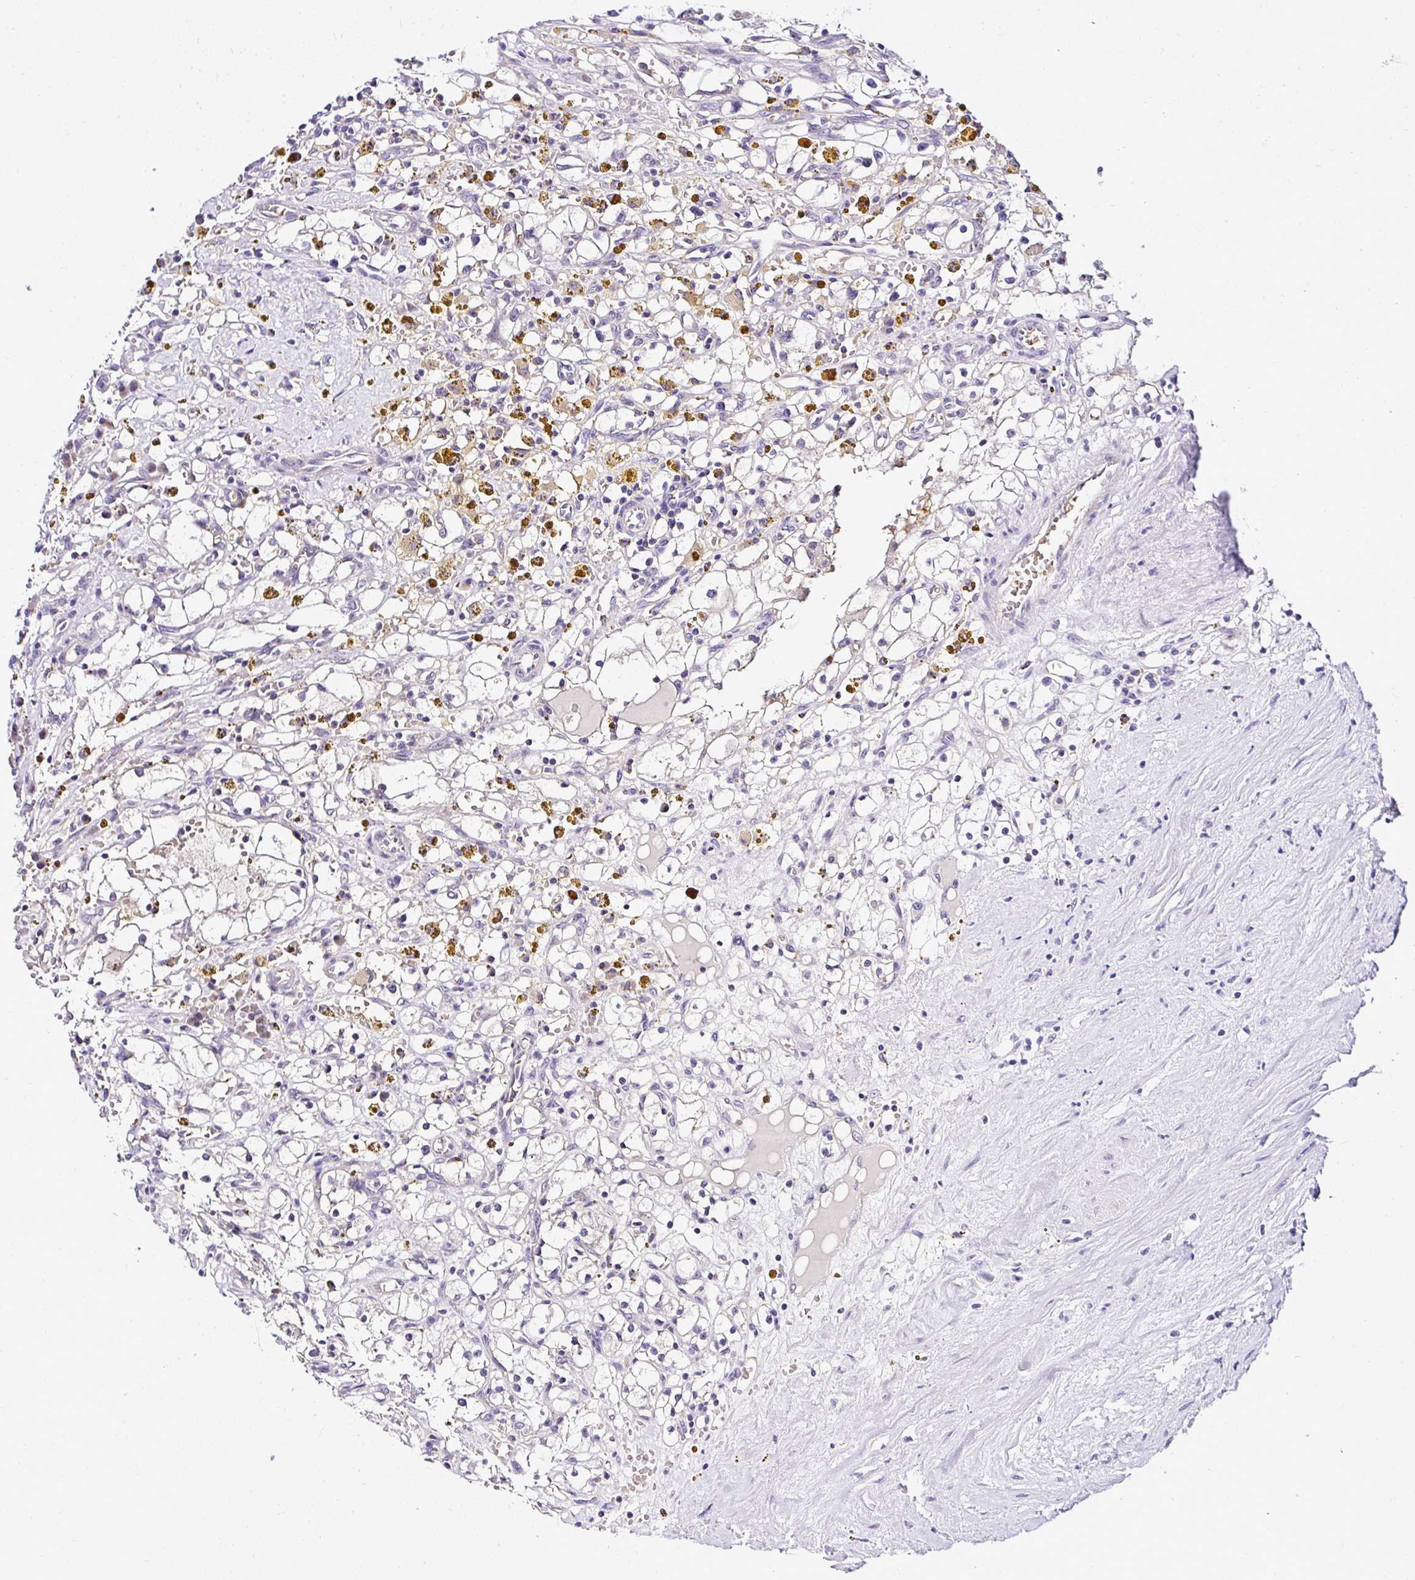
{"staining": {"intensity": "negative", "quantity": "none", "location": "none"}, "tissue": "renal cancer", "cell_type": "Tumor cells", "image_type": "cancer", "snomed": [{"axis": "morphology", "description": "Adenocarcinoma, NOS"}, {"axis": "topography", "description": "Kidney"}], "caption": "Immunohistochemistry micrograph of adenocarcinoma (renal) stained for a protein (brown), which exhibits no expression in tumor cells.", "gene": "DEPDC5", "patient": {"sex": "male", "age": 56}}